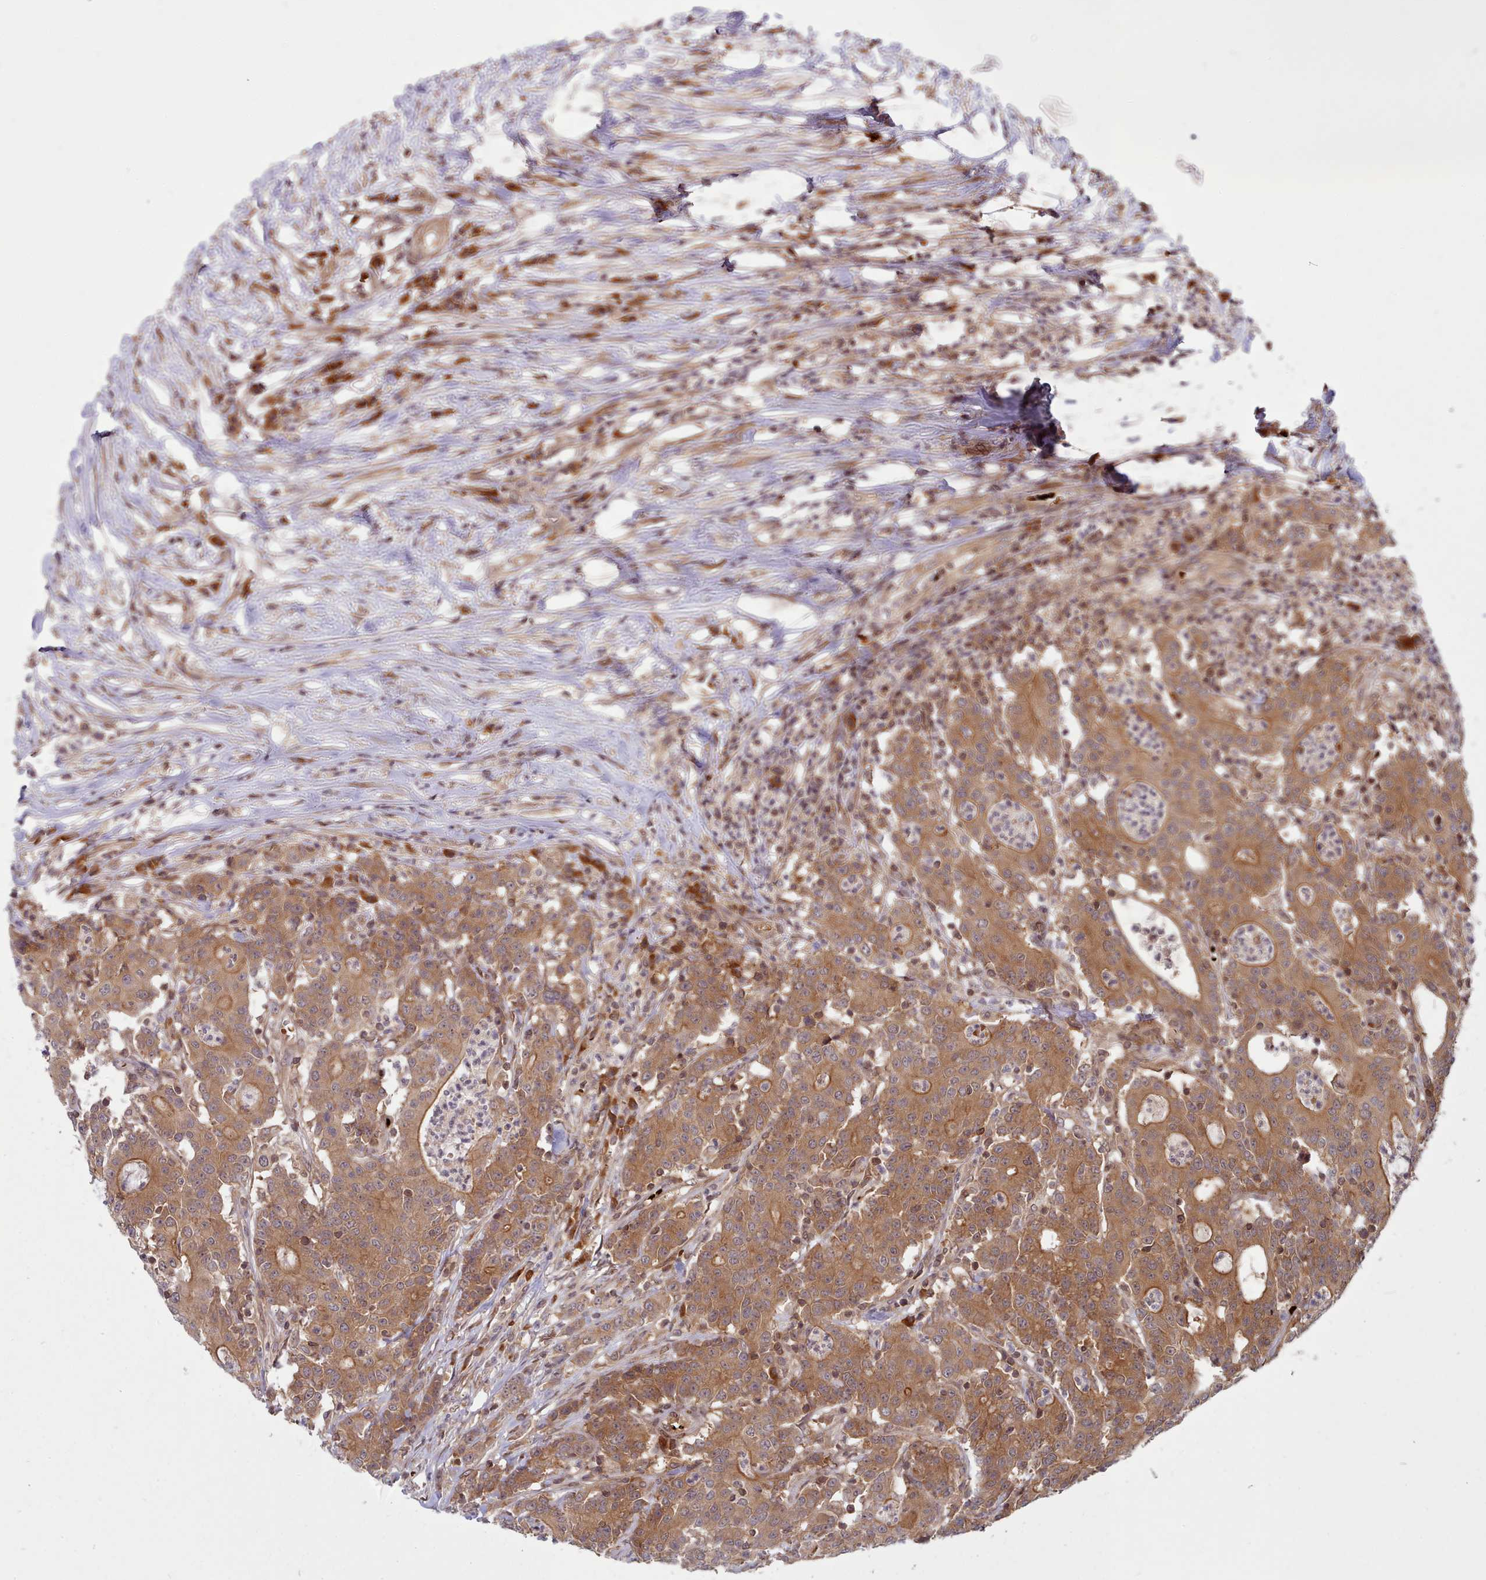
{"staining": {"intensity": "moderate", "quantity": ">75%", "location": "cytoplasmic/membranous"}, "tissue": "colorectal cancer", "cell_type": "Tumor cells", "image_type": "cancer", "snomed": [{"axis": "morphology", "description": "Adenocarcinoma, NOS"}, {"axis": "topography", "description": "Colon"}], "caption": "Protein expression by IHC demonstrates moderate cytoplasmic/membranous expression in approximately >75% of tumor cells in colorectal adenocarcinoma.", "gene": "UBE2G1", "patient": {"sex": "male", "age": 83}}